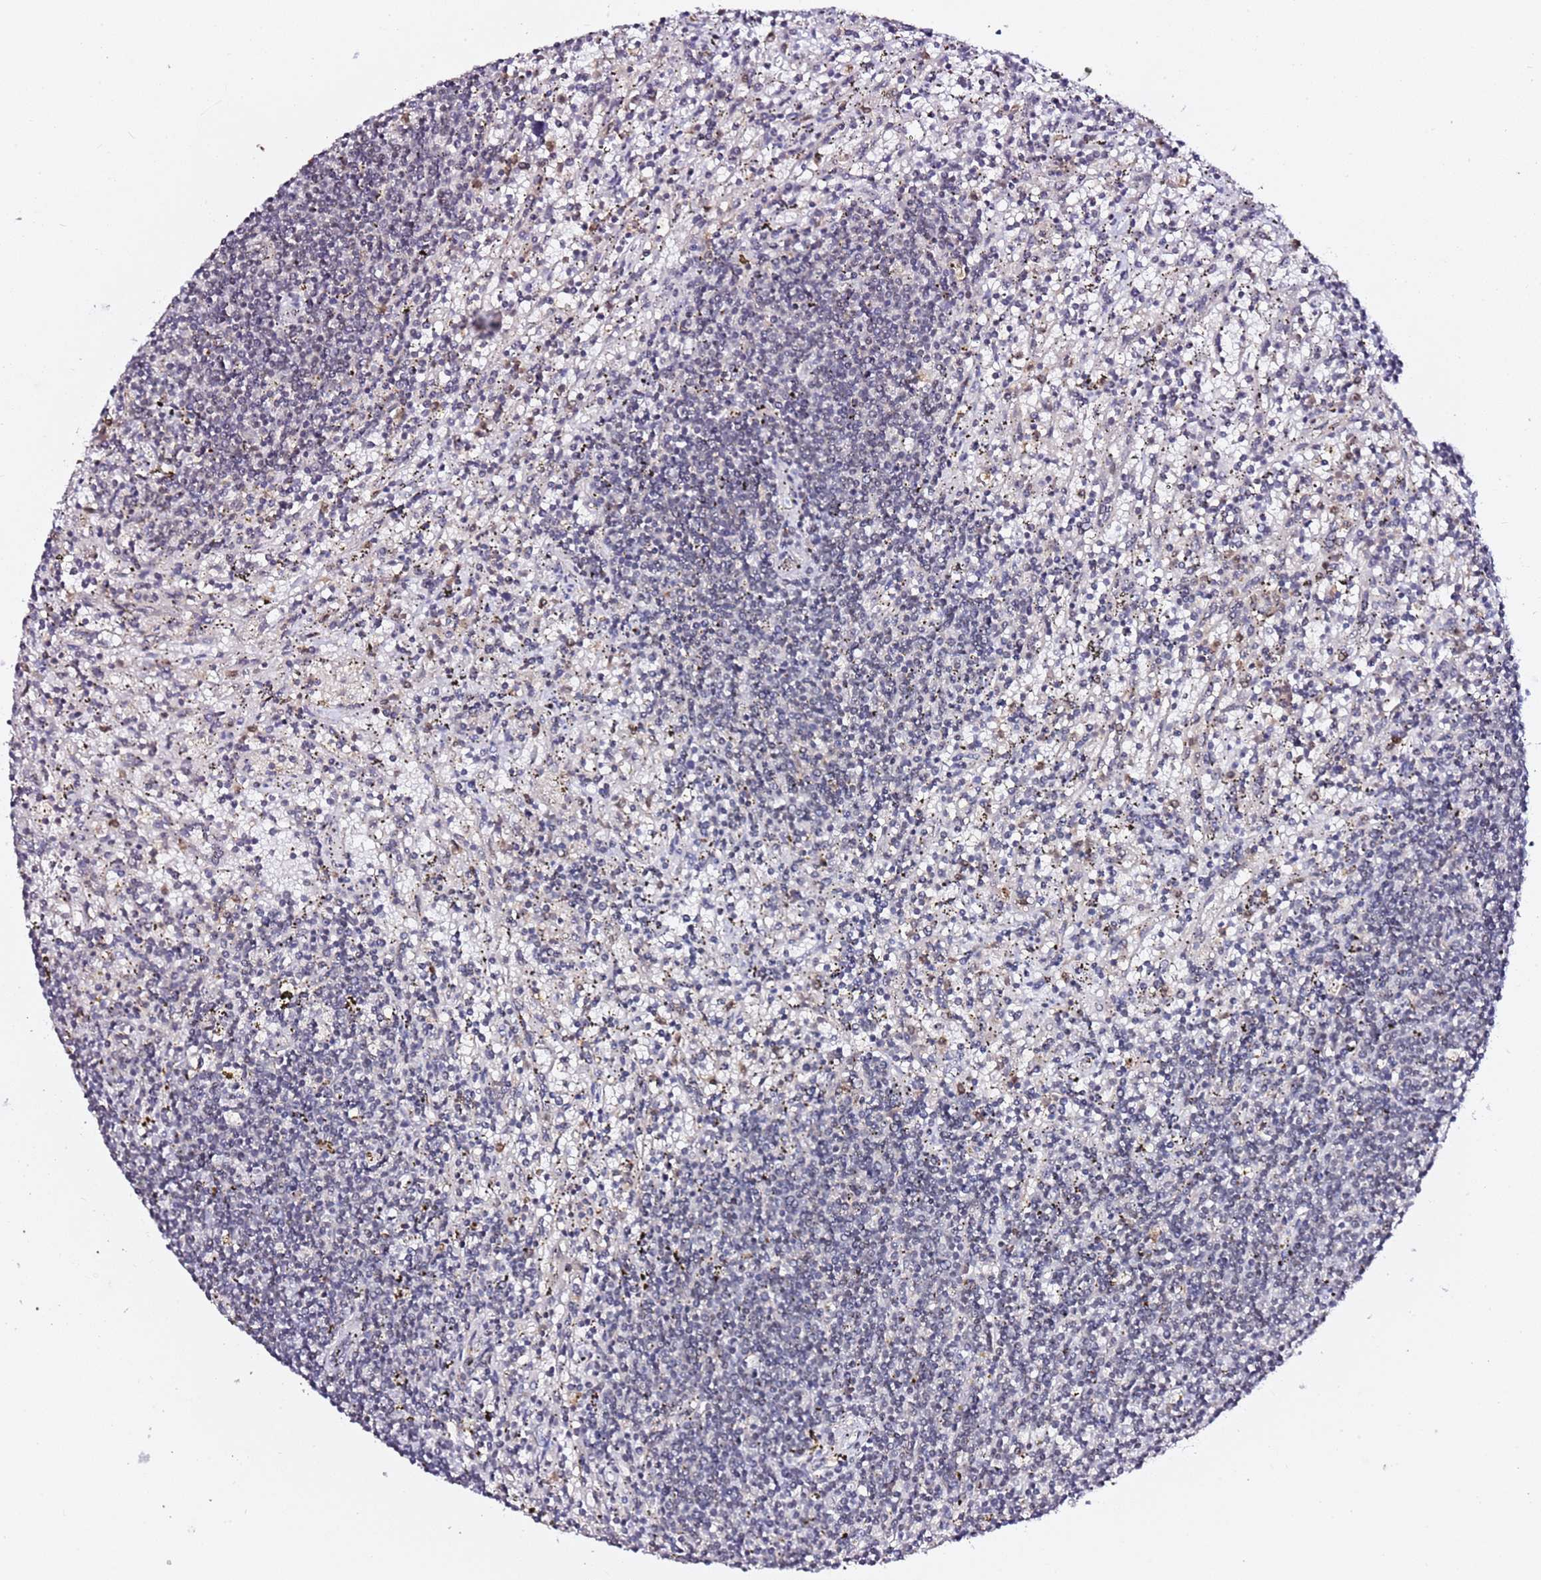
{"staining": {"intensity": "negative", "quantity": "none", "location": "none"}, "tissue": "lymphoma", "cell_type": "Tumor cells", "image_type": "cancer", "snomed": [{"axis": "morphology", "description": "Malignant lymphoma, non-Hodgkin's type, Low grade"}, {"axis": "topography", "description": "Spleen"}], "caption": "This is a histopathology image of IHC staining of low-grade malignant lymphoma, non-Hodgkin's type, which shows no positivity in tumor cells. Nuclei are stained in blue.", "gene": "FCF1", "patient": {"sex": "male", "age": 76}}